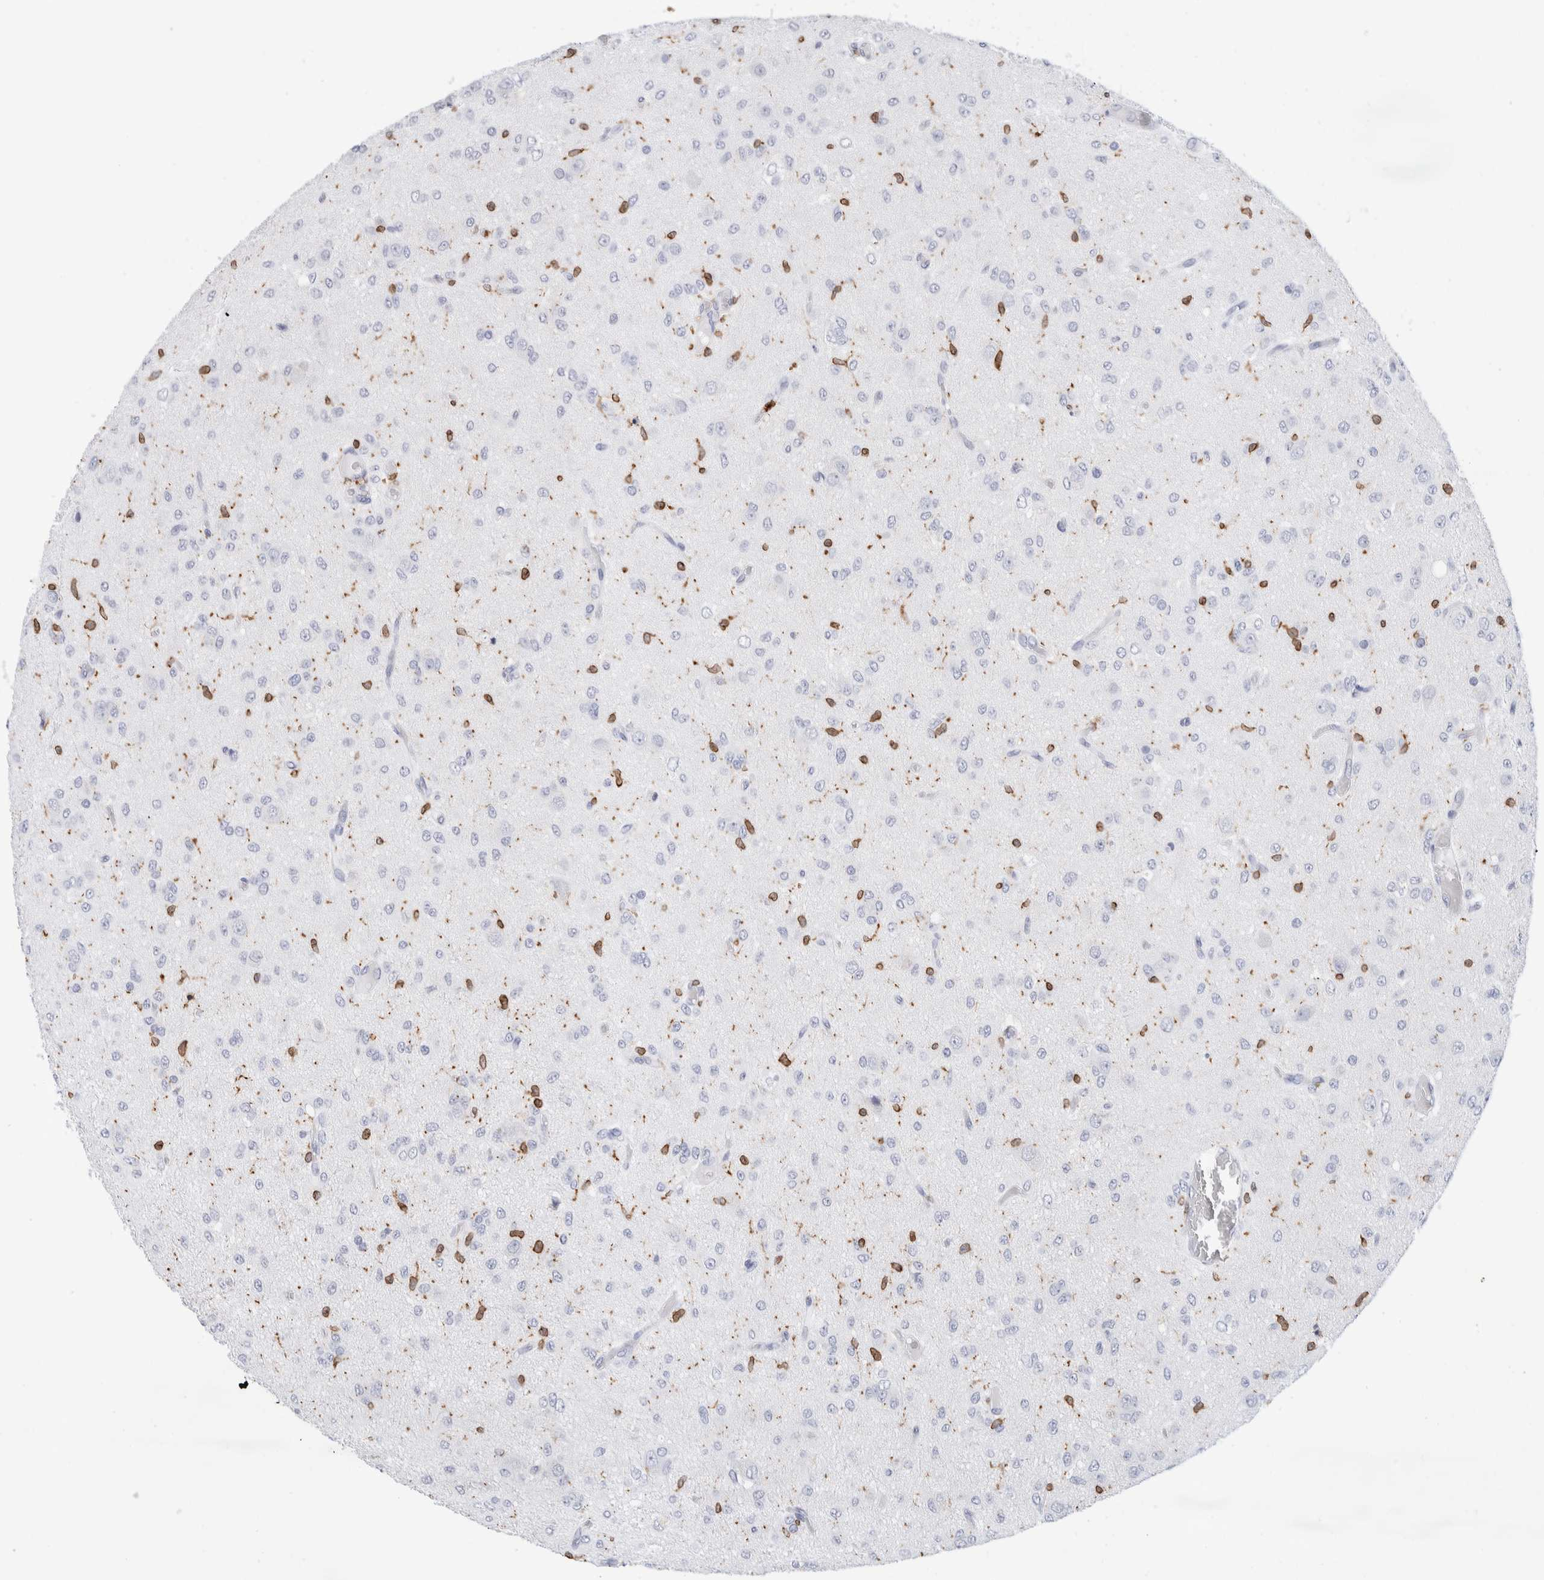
{"staining": {"intensity": "negative", "quantity": "none", "location": "none"}, "tissue": "glioma", "cell_type": "Tumor cells", "image_type": "cancer", "snomed": [{"axis": "morphology", "description": "Glioma, malignant, High grade"}, {"axis": "topography", "description": "Brain"}], "caption": "Image shows no significant protein expression in tumor cells of malignant glioma (high-grade). (DAB immunohistochemistry, high magnification).", "gene": "ALOX5AP", "patient": {"sex": "female", "age": 59}}